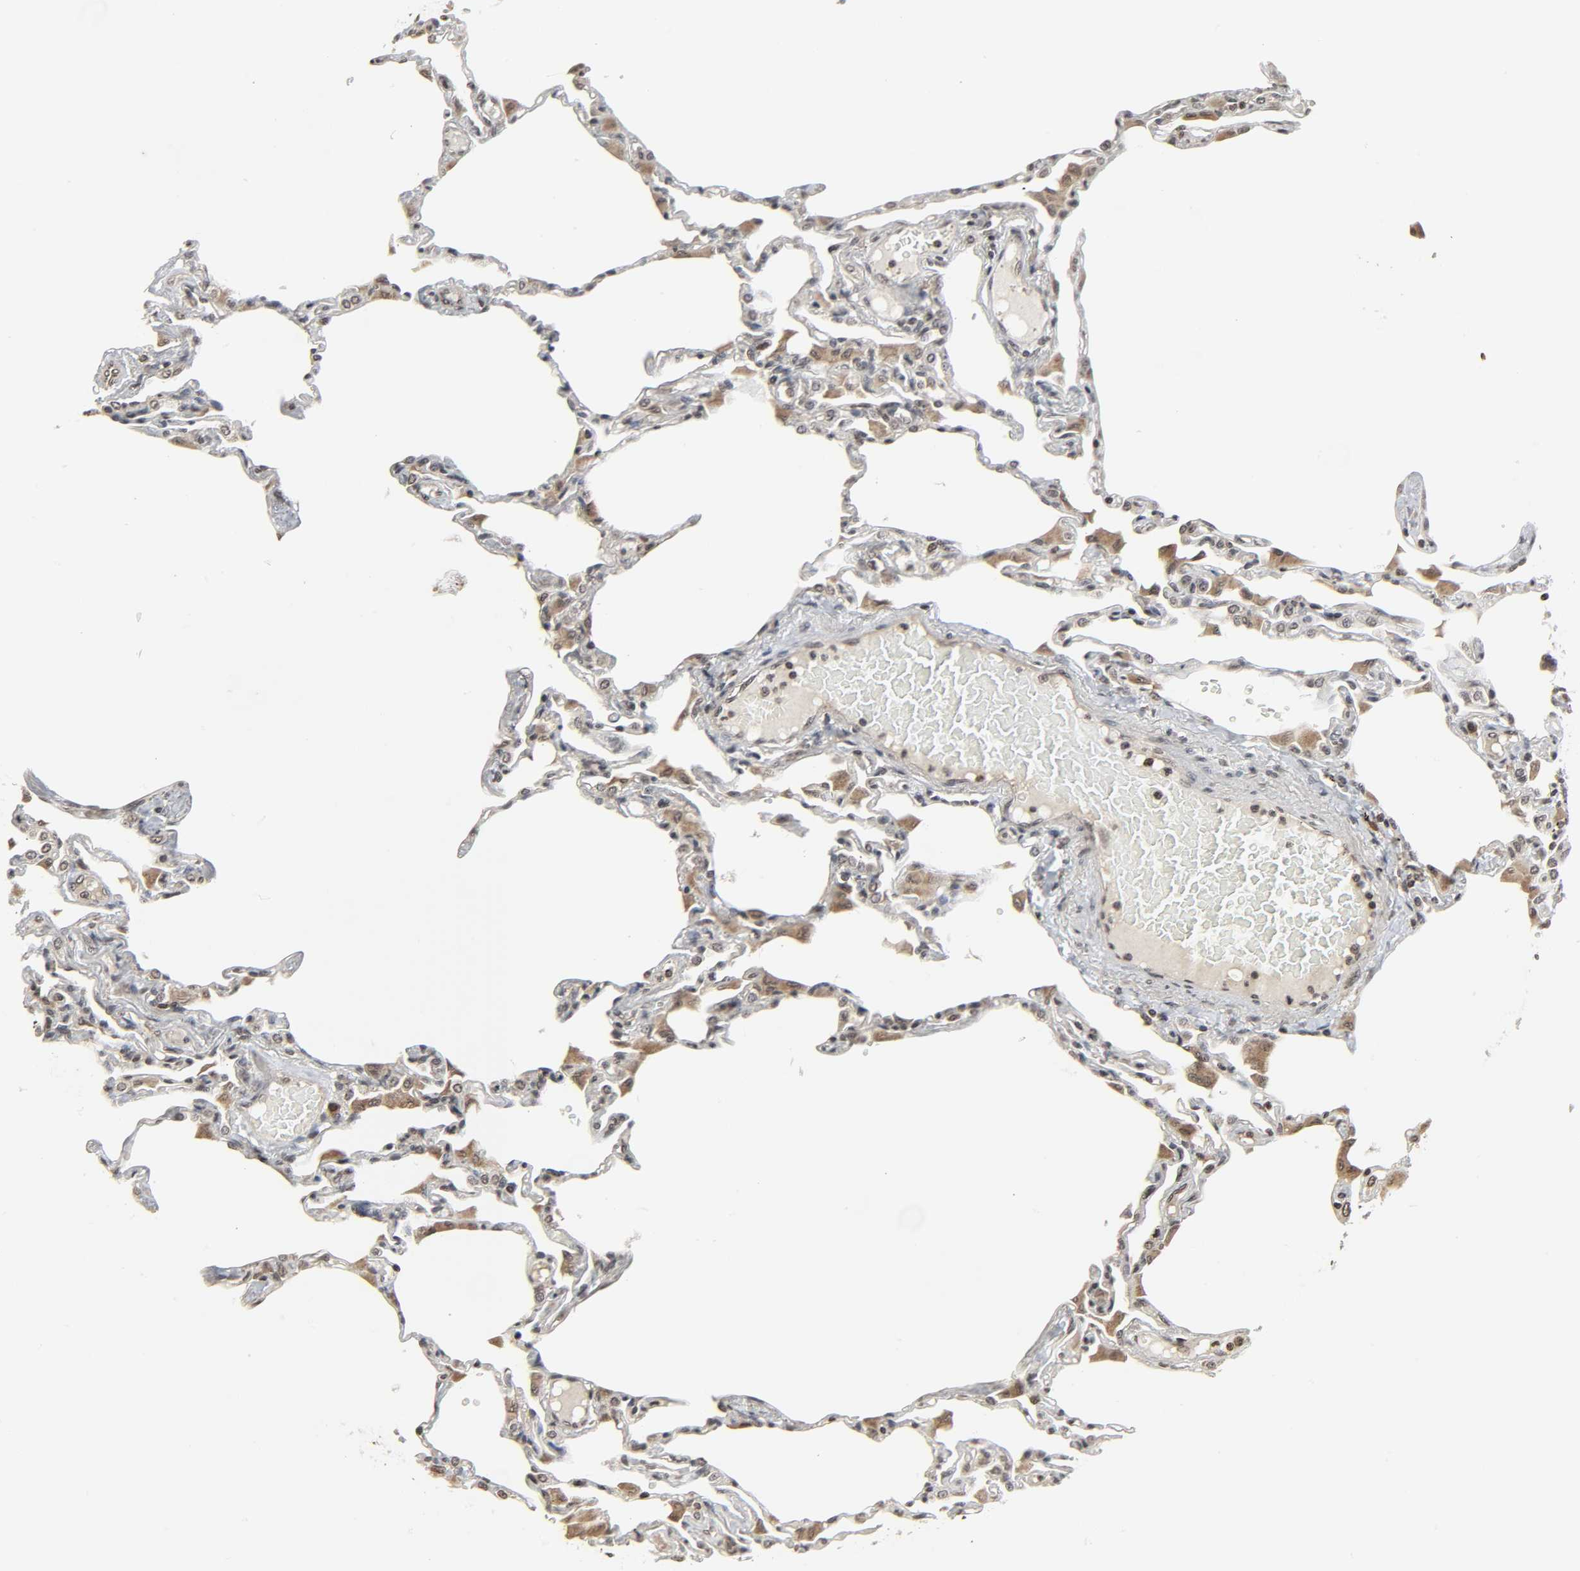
{"staining": {"intensity": "weak", "quantity": "25%-75%", "location": "cytoplasmic/membranous"}, "tissue": "lung", "cell_type": "Alveolar cells", "image_type": "normal", "snomed": [{"axis": "morphology", "description": "Normal tissue, NOS"}, {"axis": "topography", "description": "Lung"}], "caption": "Approximately 25%-75% of alveolar cells in normal human lung show weak cytoplasmic/membranous protein staining as visualized by brown immunohistochemical staining.", "gene": "XRCC1", "patient": {"sex": "female", "age": 49}}